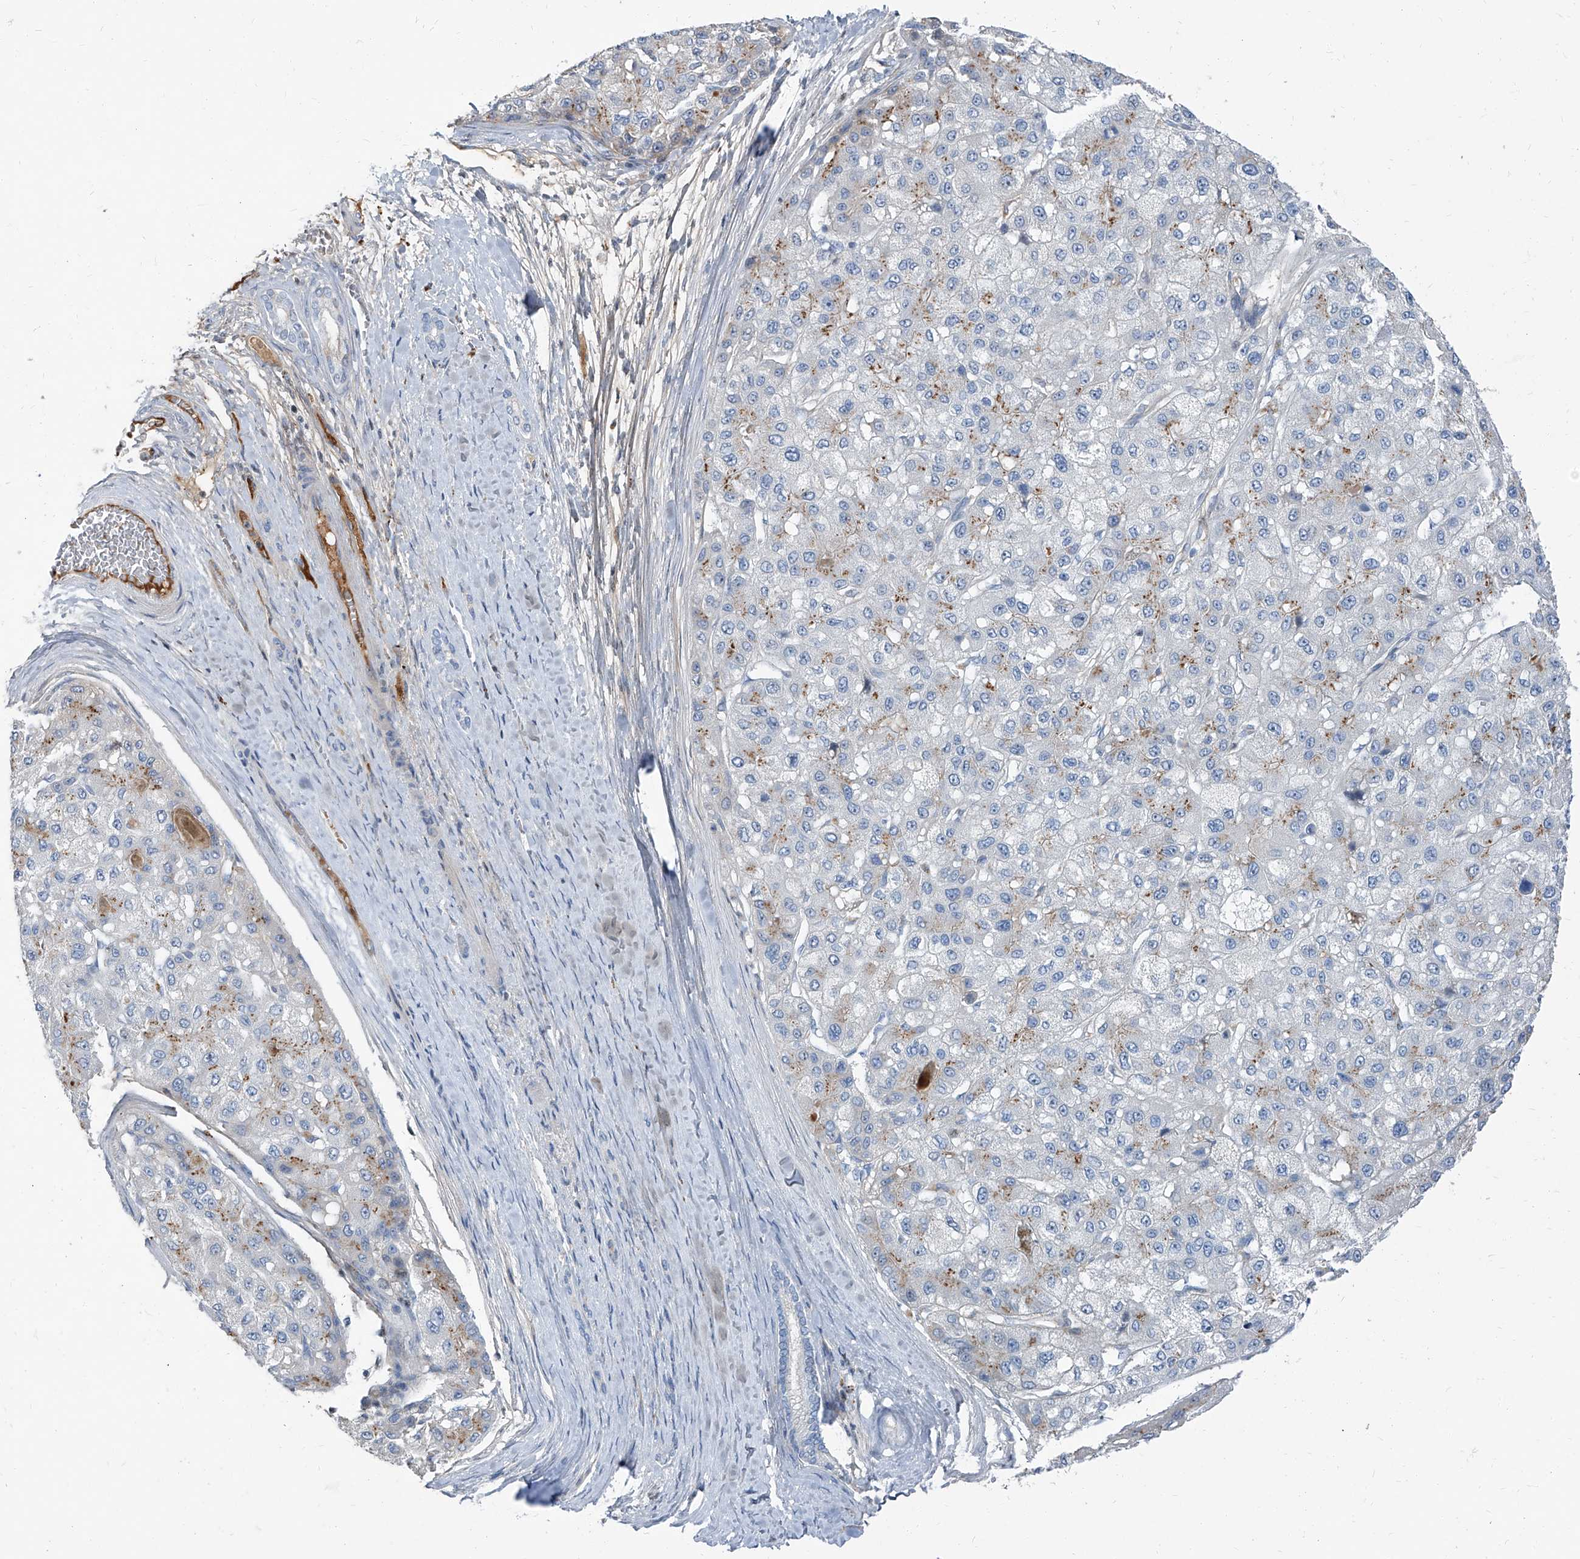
{"staining": {"intensity": "negative", "quantity": "none", "location": "none"}, "tissue": "liver cancer", "cell_type": "Tumor cells", "image_type": "cancer", "snomed": [{"axis": "morphology", "description": "Carcinoma, Hepatocellular, NOS"}, {"axis": "topography", "description": "Liver"}], "caption": "Tumor cells show no significant positivity in liver cancer (hepatocellular carcinoma).", "gene": "HOXA3", "patient": {"sex": "male", "age": 80}}